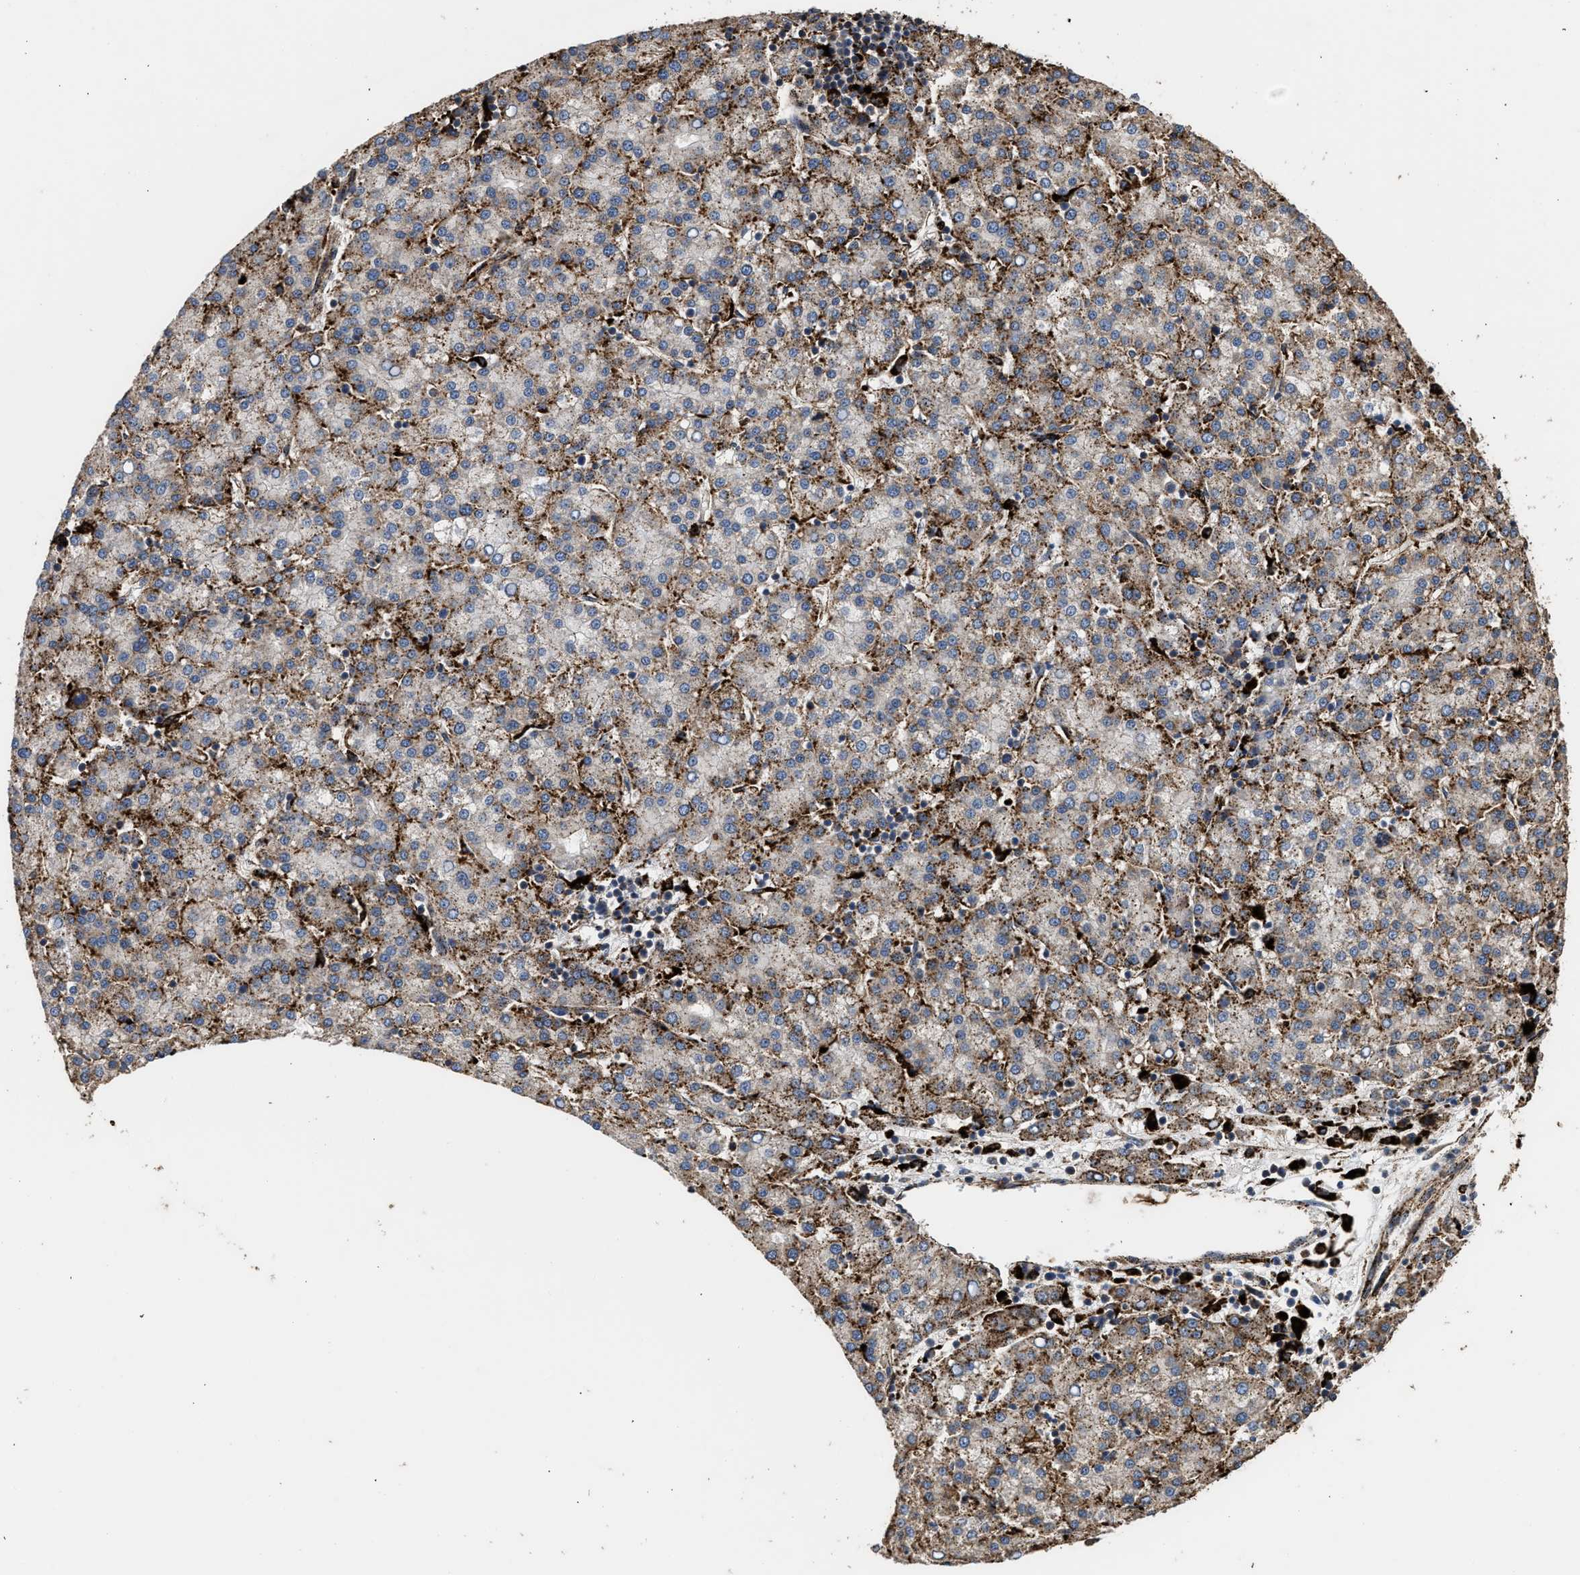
{"staining": {"intensity": "weak", "quantity": ">75%", "location": "cytoplasmic/membranous"}, "tissue": "liver cancer", "cell_type": "Tumor cells", "image_type": "cancer", "snomed": [{"axis": "morphology", "description": "Carcinoma, Hepatocellular, NOS"}, {"axis": "topography", "description": "Liver"}], "caption": "The micrograph reveals a brown stain indicating the presence of a protein in the cytoplasmic/membranous of tumor cells in liver cancer.", "gene": "CTSV", "patient": {"sex": "female", "age": 58}}